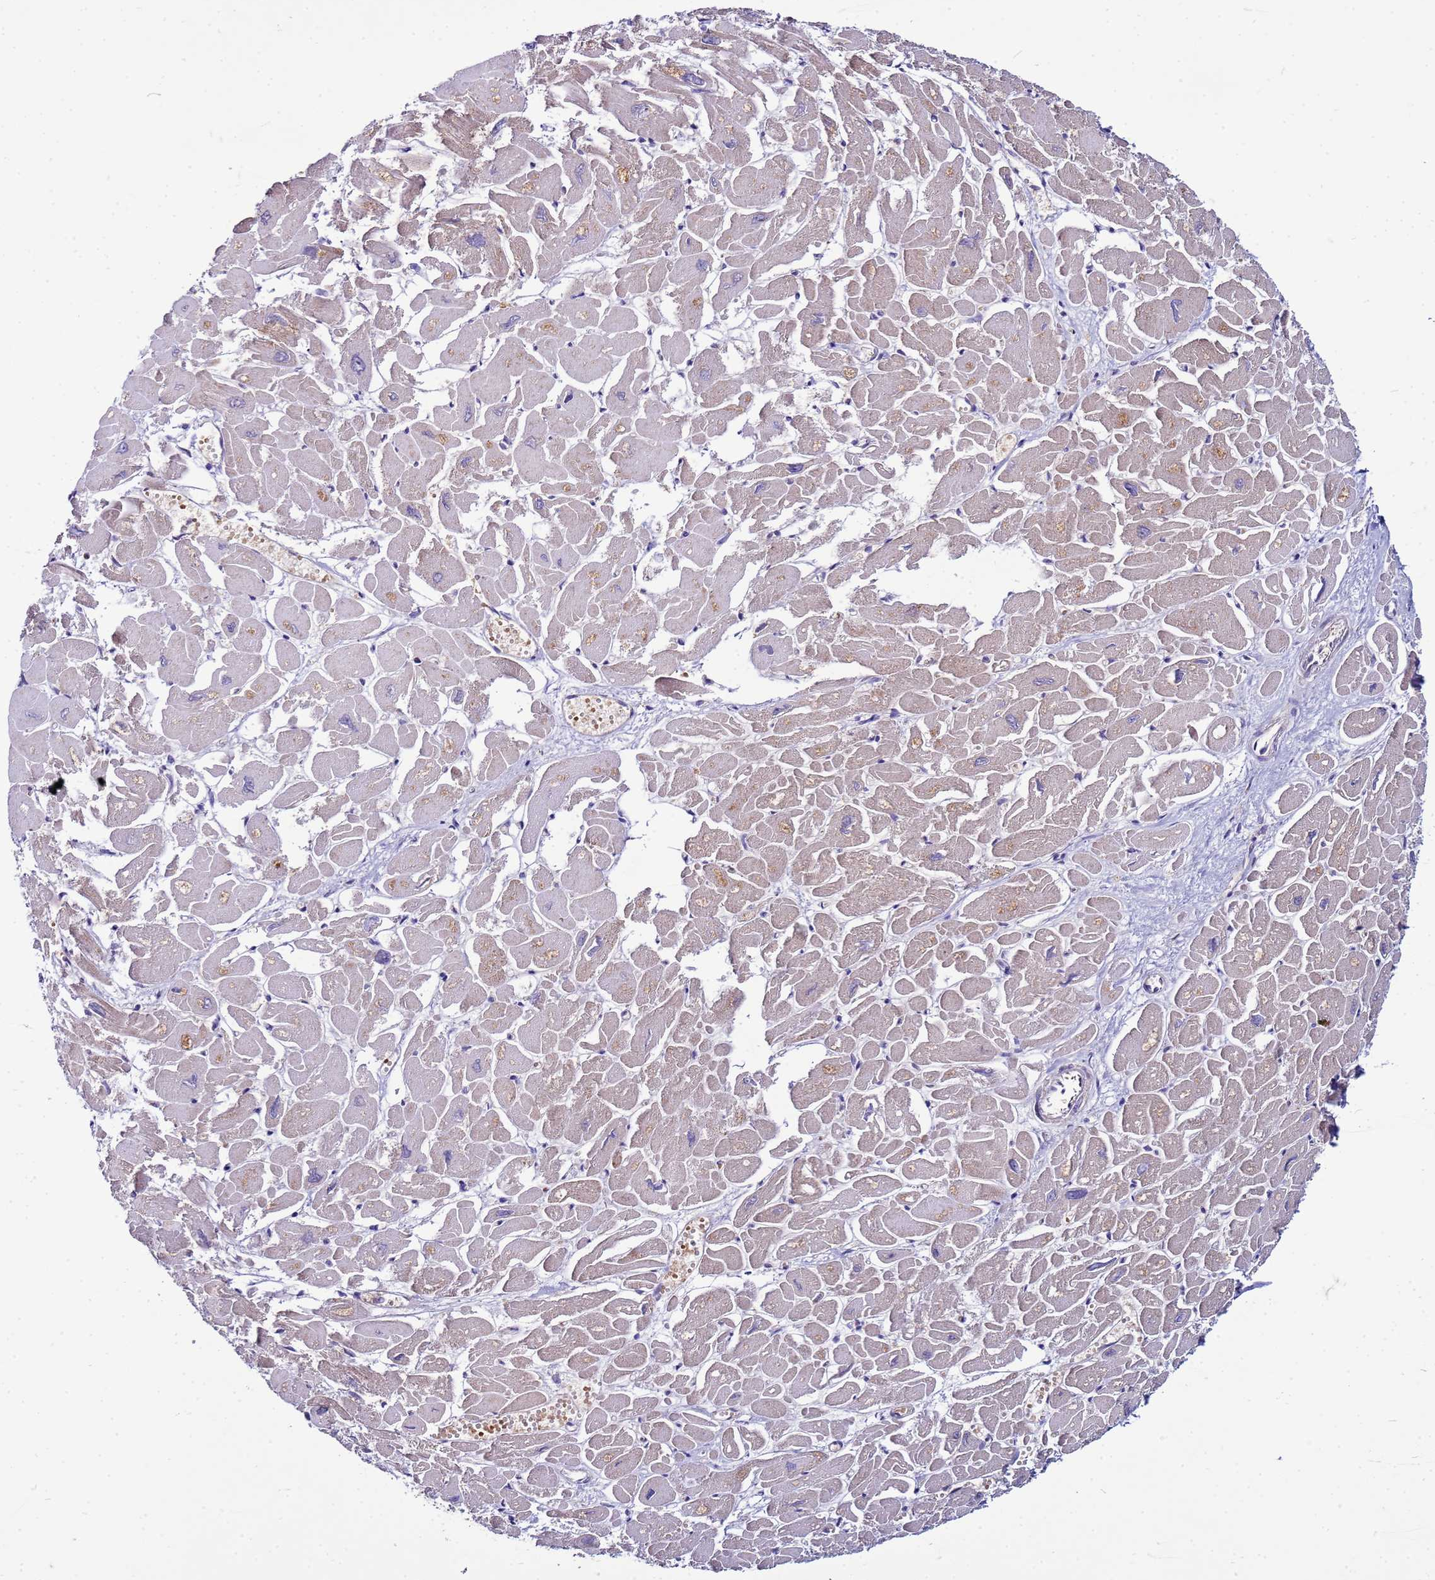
{"staining": {"intensity": "negative", "quantity": "none", "location": "none"}, "tissue": "heart muscle", "cell_type": "Cardiomyocytes", "image_type": "normal", "snomed": [{"axis": "morphology", "description": "Normal tissue, NOS"}, {"axis": "topography", "description": "Heart"}], "caption": "Photomicrograph shows no protein positivity in cardiomyocytes of normal heart muscle.", "gene": "PKD1", "patient": {"sex": "male", "age": 54}}